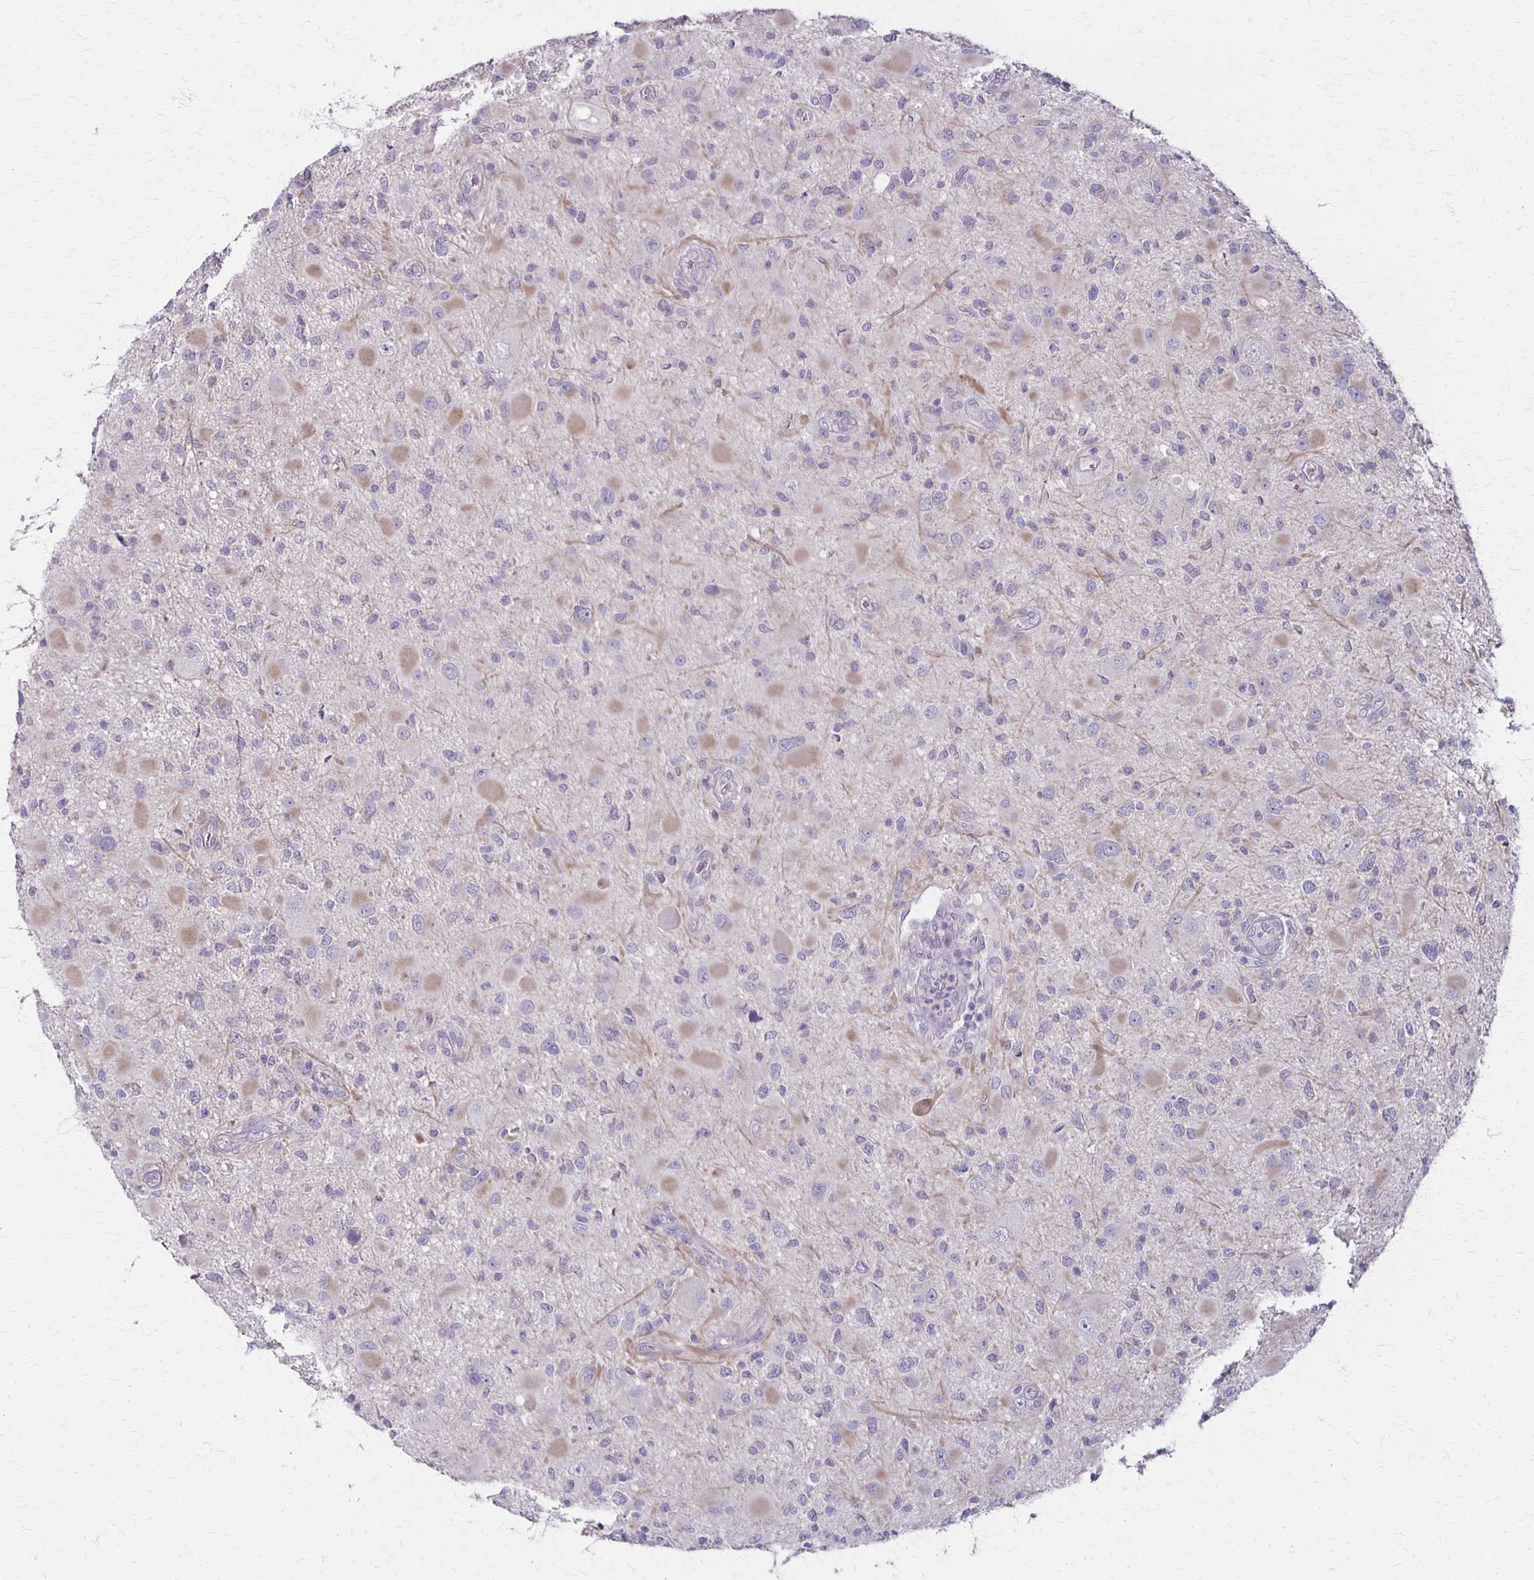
{"staining": {"intensity": "weak", "quantity": "<25%", "location": "cytoplasmic/membranous"}, "tissue": "glioma", "cell_type": "Tumor cells", "image_type": "cancer", "snomed": [{"axis": "morphology", "description": "Glioma, malignant, High grade"}, {"axis": "topography", "description": "Brain"}], "caption": "Histopathology image shows no significant protein expression in tumor cells of malignant high-grade glioma.", "gene": "SLC35E2B", "patient": {"sex": "male", "age": 54}}